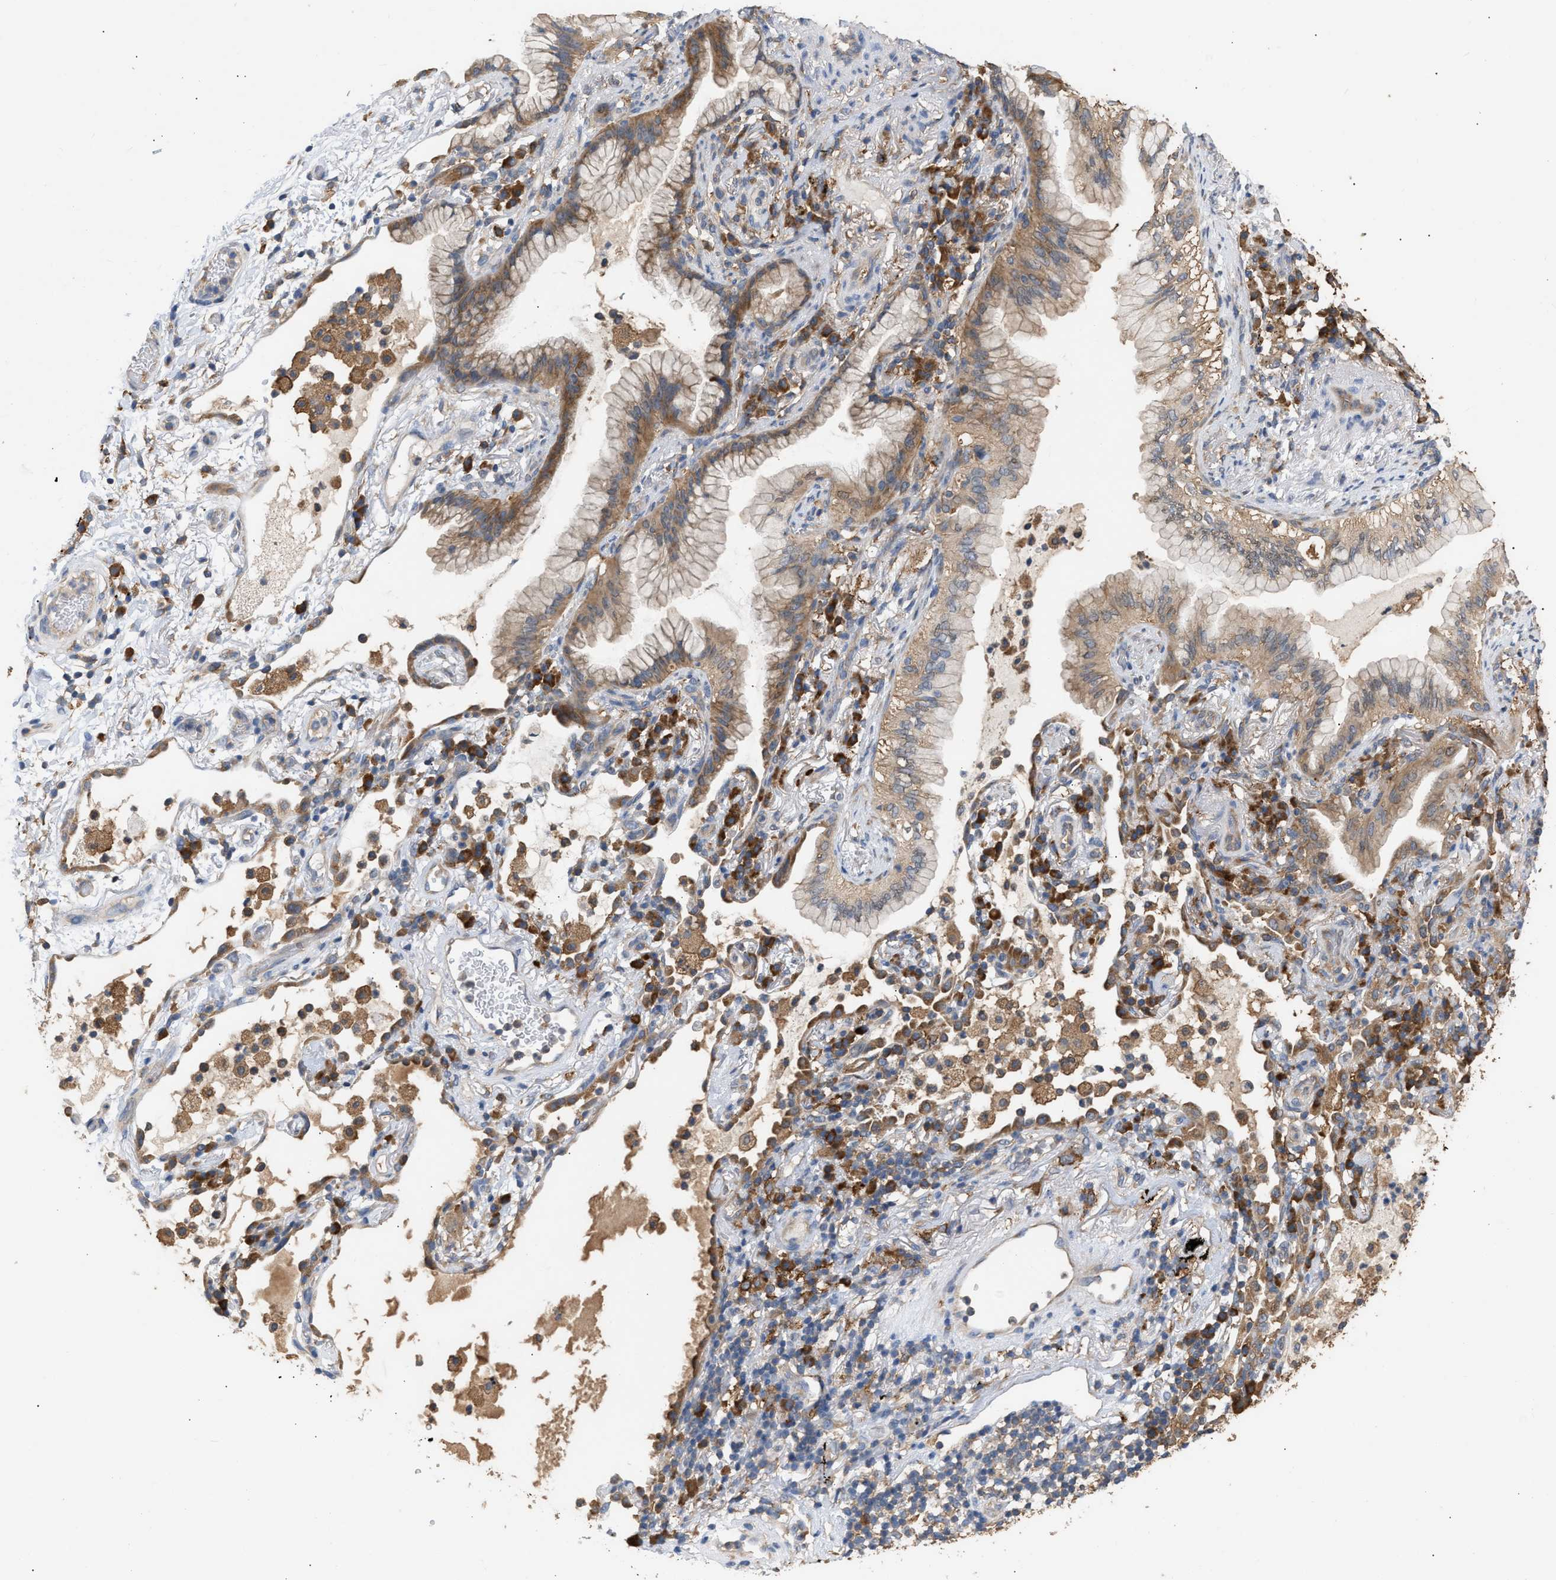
{"staining": {"intensity": "moderate", "quantity": ">75%", "location": "cytoplasmic/membranous"}, "tissue": "lung cancer", "cell_type": "Tumor cells", "image_type": "cancer", "snomed": [{"axis": "morphology", "description": "Adenocarcinoma, NOS"}, {"axis": "topography", "description": "Lung"}], "caption": "An image of lung cancer stained for a protein exhibits moderate cytoplasmic/membranous brown staining in tumor cells. The protein is stained brown, and the nuclei are stained in blue (DAB IHC with brightfield microscopy, high magnification).", "gene": "GCN1", "patient": {"sex": "female", "age": 70}}